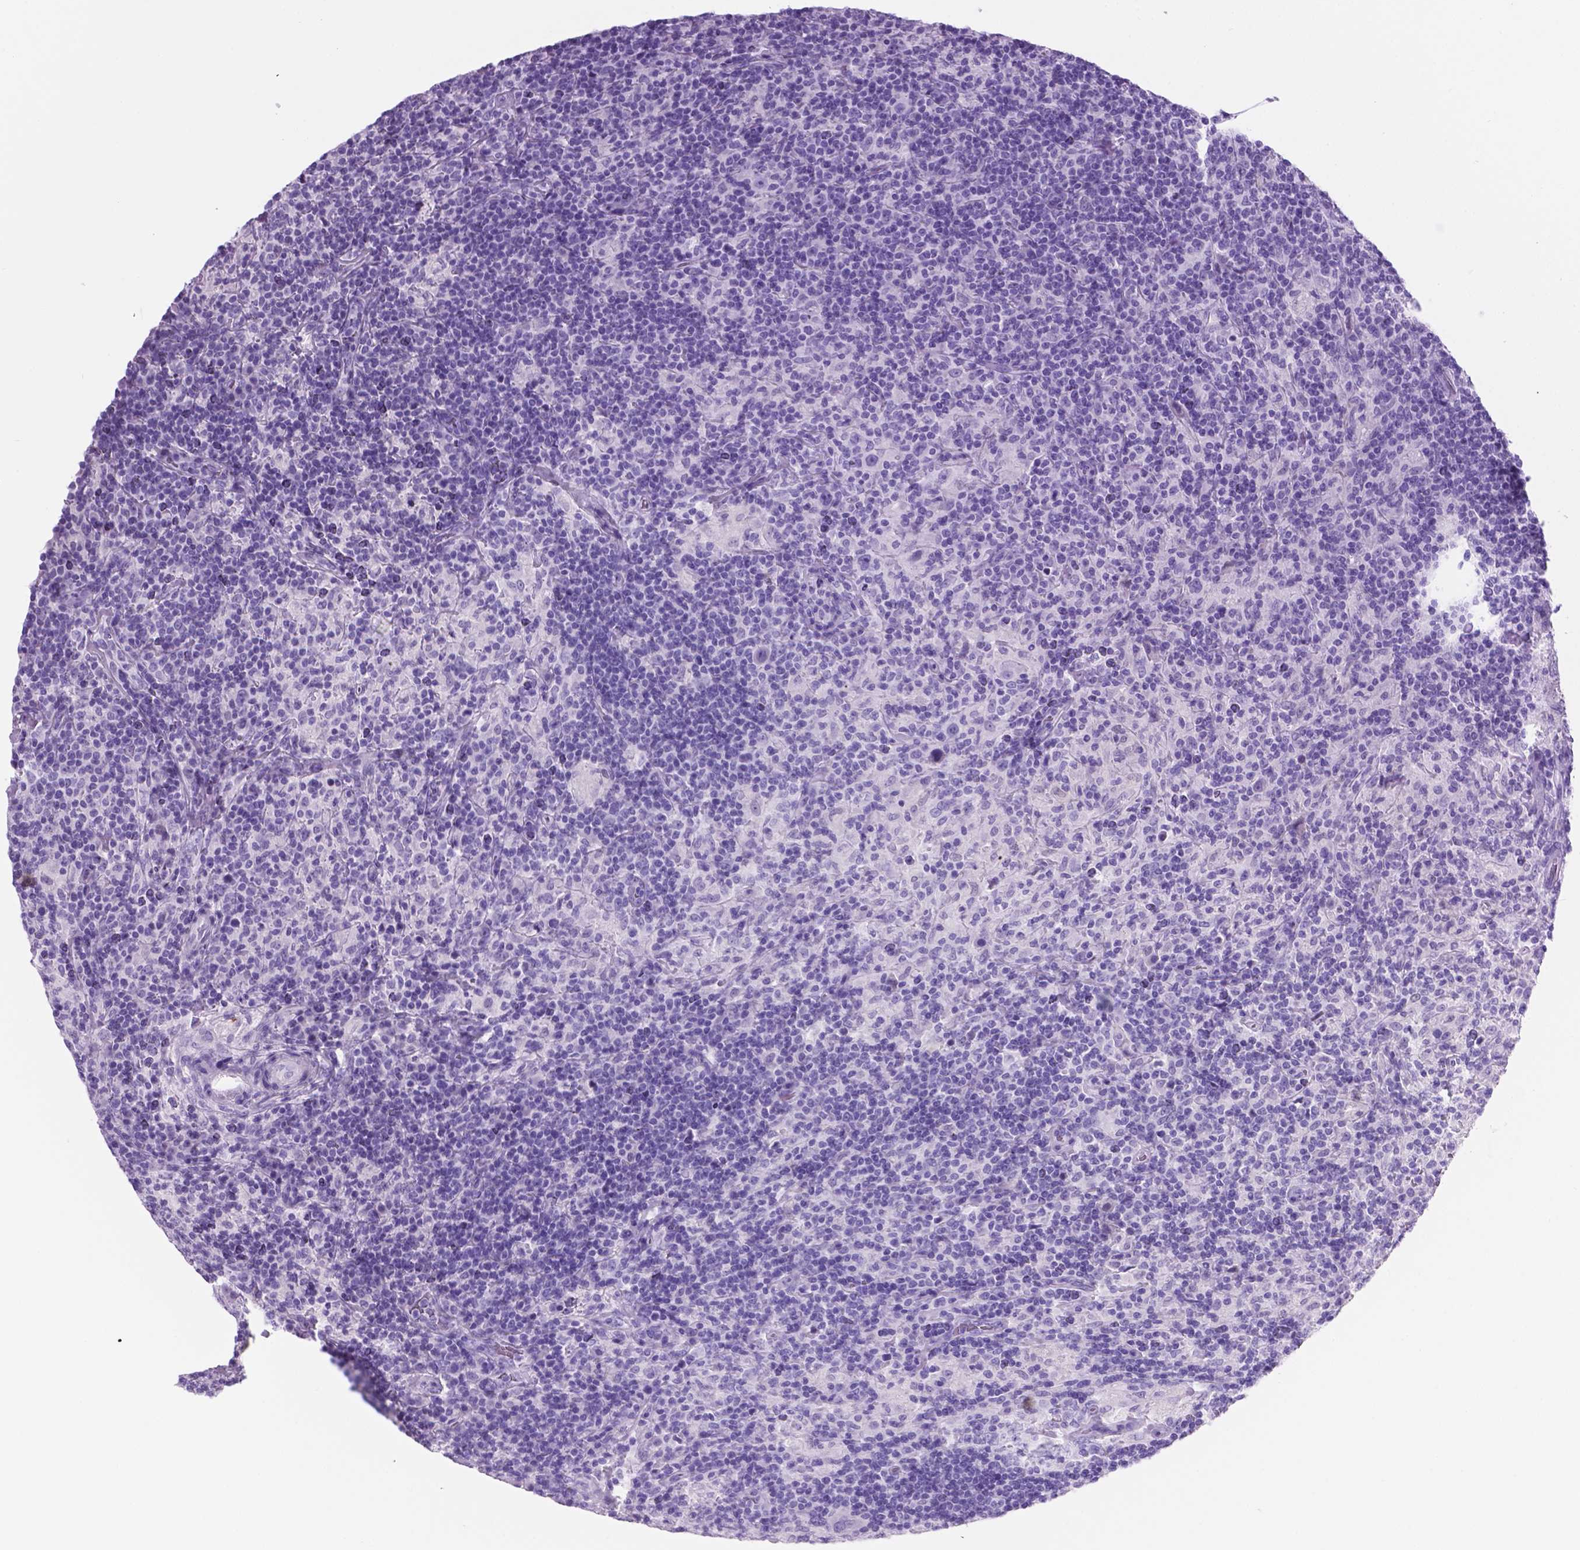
{"staining": {"intensity": "negative", "quantity": "none", "location": "none"}, "tissue": "lymphoma", "cell_type": "Tumor cells", "image_type": "cancer", "snomed": [{"axis": "morphology", "description": "Hodgkin's disease, NOS"}, {"axis": "topography", "description": "Lymph node"}], "caption": "Immunohistochemical staining of human lymphoma reveals no significant positivity in tumor cells.", "gene": "C17orf107", "patient": {"sex": "male", "age": 70}}